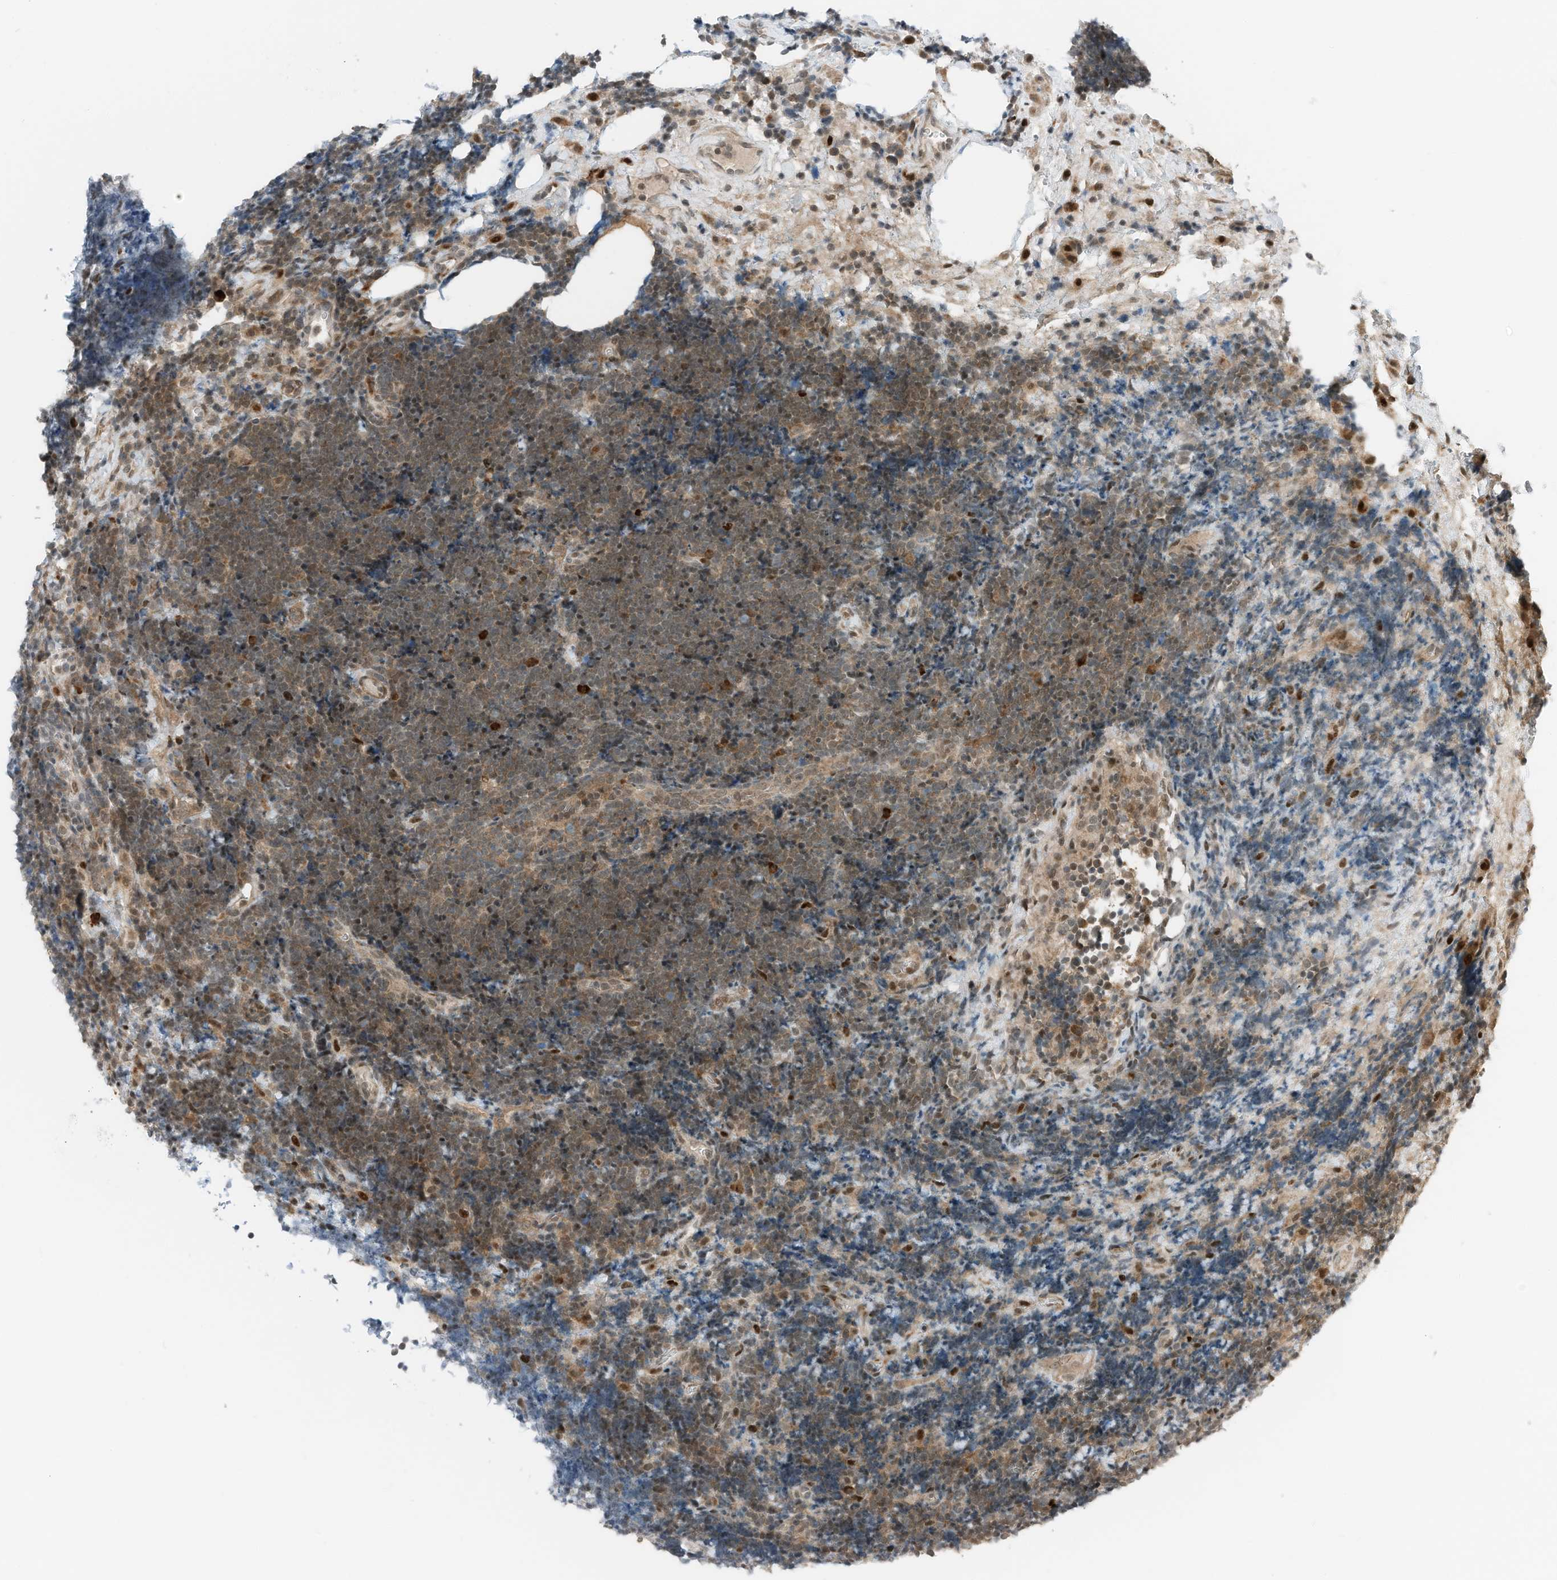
{"staining": {"intensity": "moderate", "quantity": ">75%", "location": "cytoplasmic/membranous,nuclear"}, "tissue": "lymphoma", "cell_type": "Tumor cells", "image_type": "cancer", "snomed": [{"axis": "morphology", "description": "Malignant lymphoma, non-Hodgkin's type, High grade"}, {"axis": "topography", "description": "Lymph node"}], "caption": "Approximately >75% of tumor cells in lymphoma exhibit moderate cytoplasmic/membranous and nuclear protein staining as visualized by brown immunohistochemical staining.", "gene": "RMND1", "patient": {"sex": "male", "age": 13}}